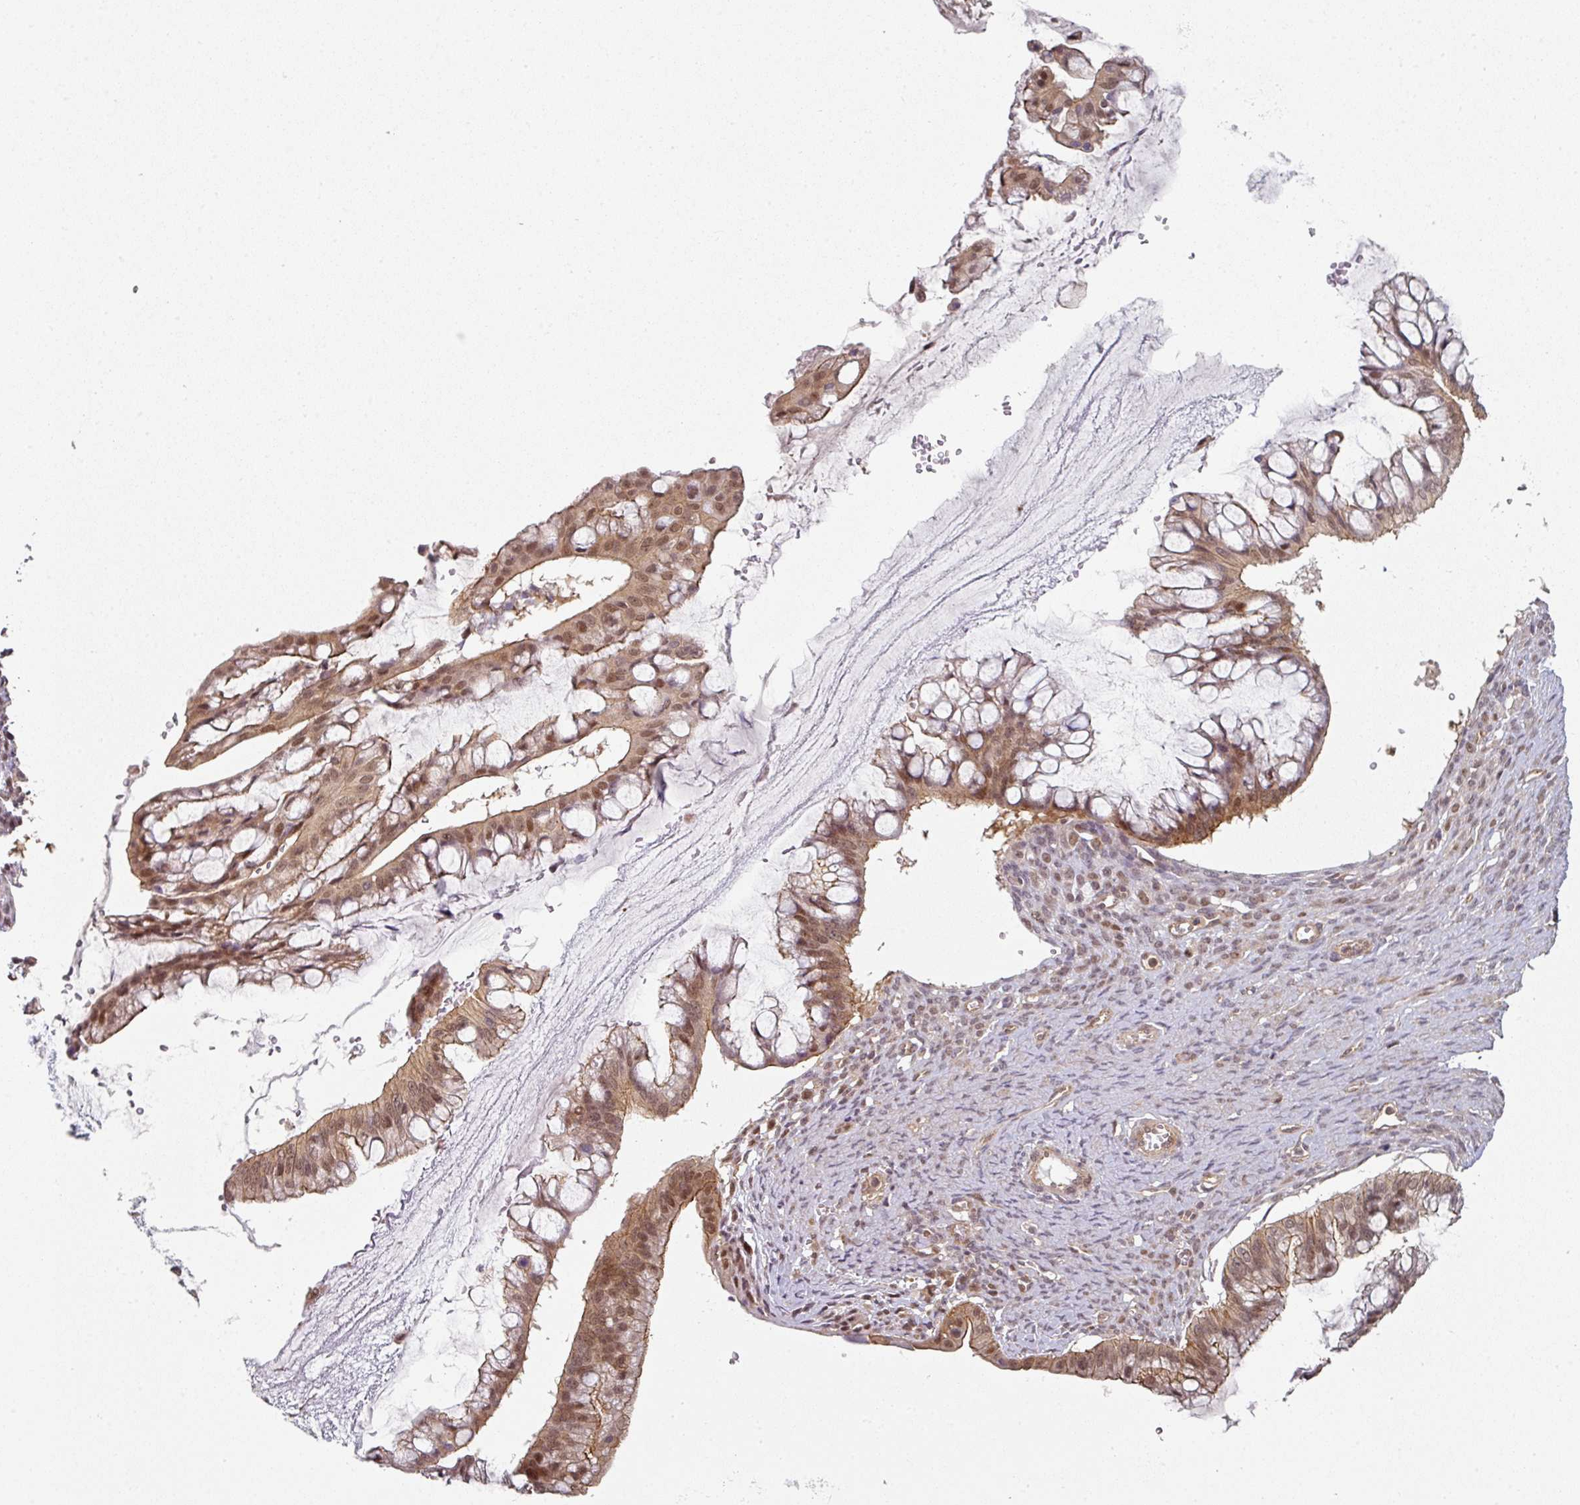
{"staining": {"intensity": "moderate", "quantity": ">75%", "location": "cytoplasmic/membranous,nuclear"}, "tissue": "ovarian cancer", "cell_type": "Tumor cells", "image_type": "cancer", "snomed": [{"axis": "morphology", "description": "Cystadenocarcinoma, mucinous, NOS"}, {"axis": "topography", "description": "Ovary"}], "caption": "This image demonstrates ovarian cancer stained with immunohistochemistry (IHC) to label a protein in brown. The cytoplasmic/membranous and nuclear of tumor cells show moderate positivity for the protein. Nuclei are counter-stained blue.", "gene": "PSME3IP1", "patient": {"sex": "female", "age": 73}}